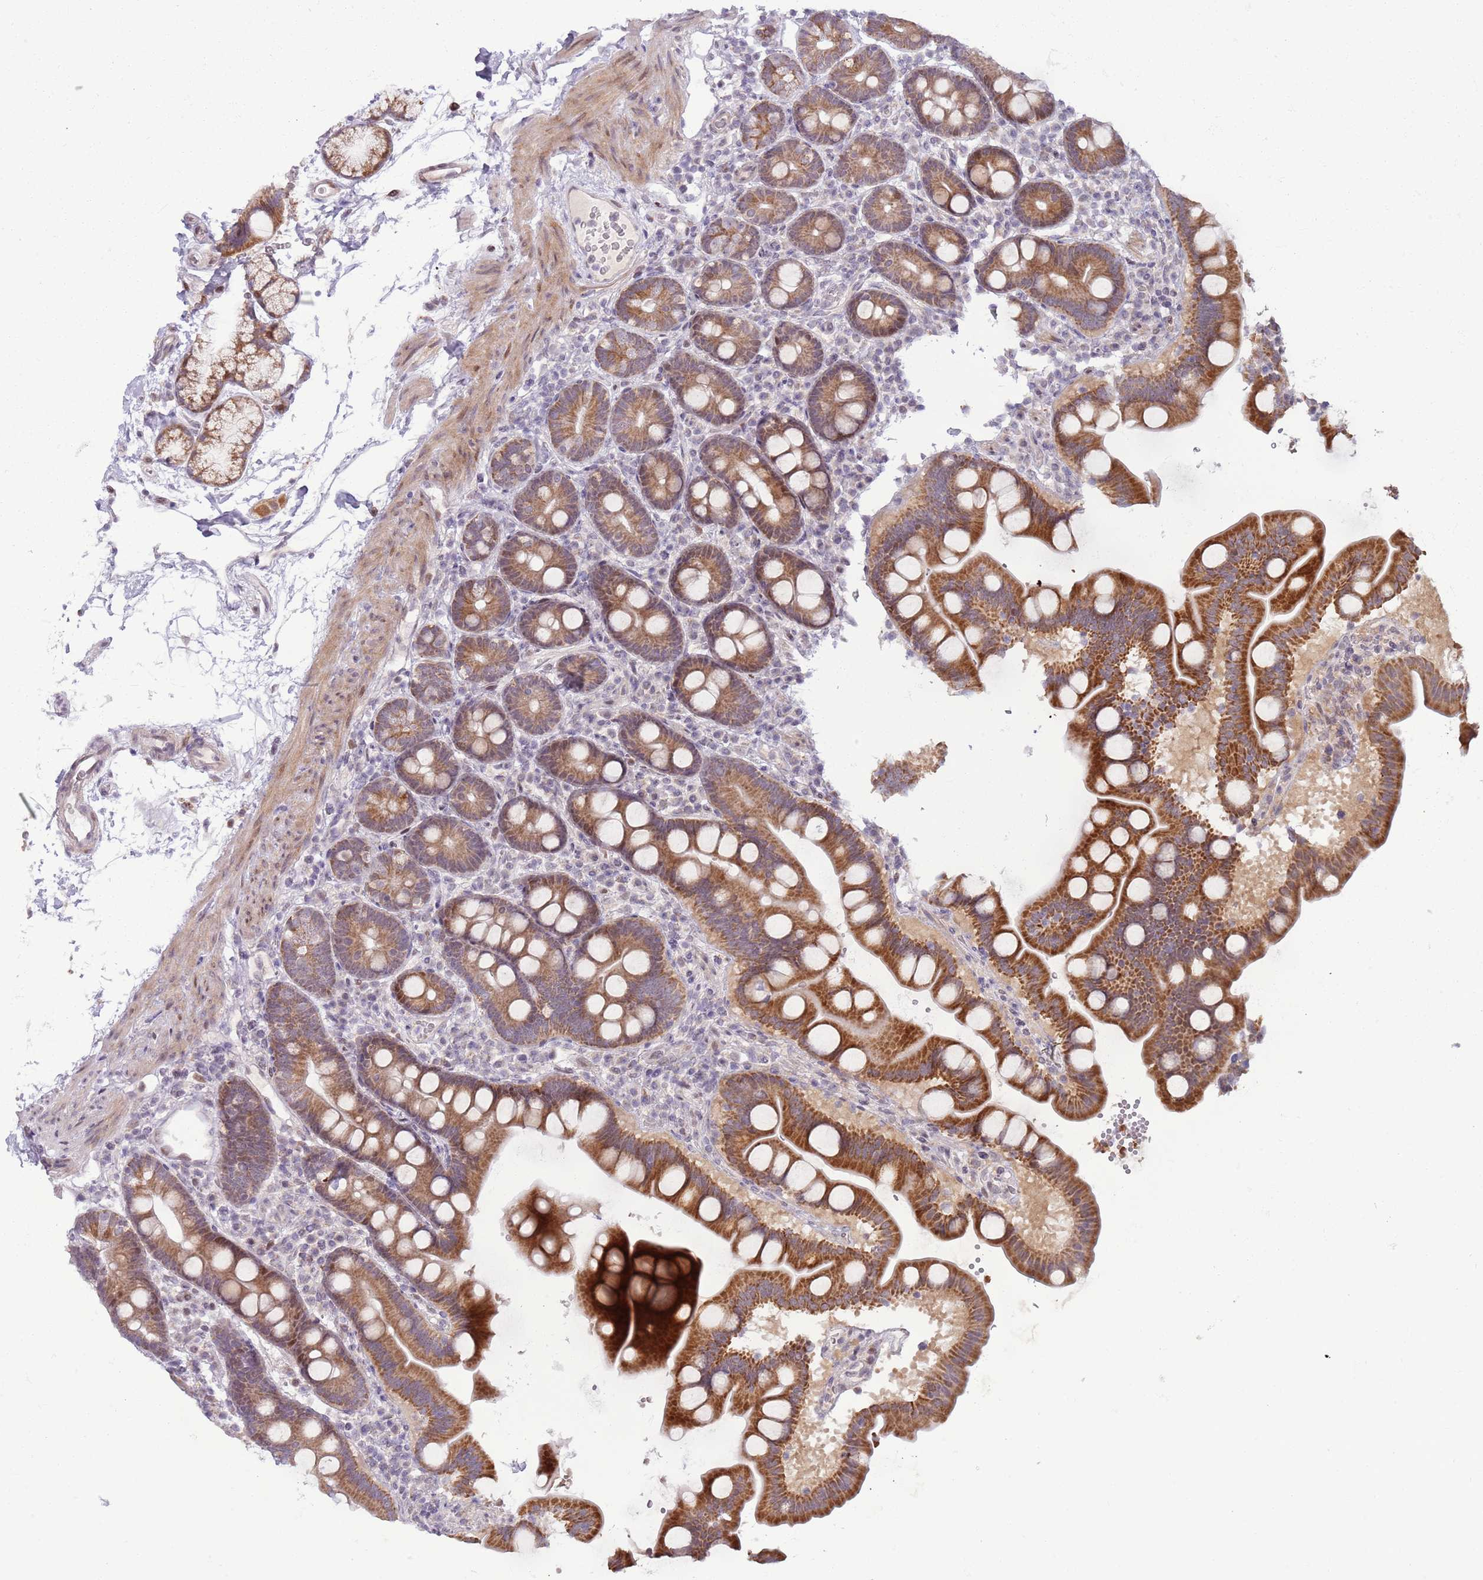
{"staining": {"intensity": "moderate", "quantity": ">75%", "location": "cytoplasmic/membranous"}, "tissue": "duodenum", "cell_type": "Glandular cells", "image_type": "normal", "snomed": [{"axis": "morphology", "description": "Normal tissue, NOS"}, {"axis": "topography", "description": "Duodenum"}], "caption": "IHC staining of normal duodenum, which reveals medium levels of moderate cytoplasmic/membranous expression in approximately >75% of glandular cells indicating moderate cytoplasmic/membranous protein positivity. The staining was performed using DAB (brown) for protein detection and nuclei were counterstained in hematoxylin (blue).", "gene": "MLLT11", "patient": {"sex": "male", "age": 54}}